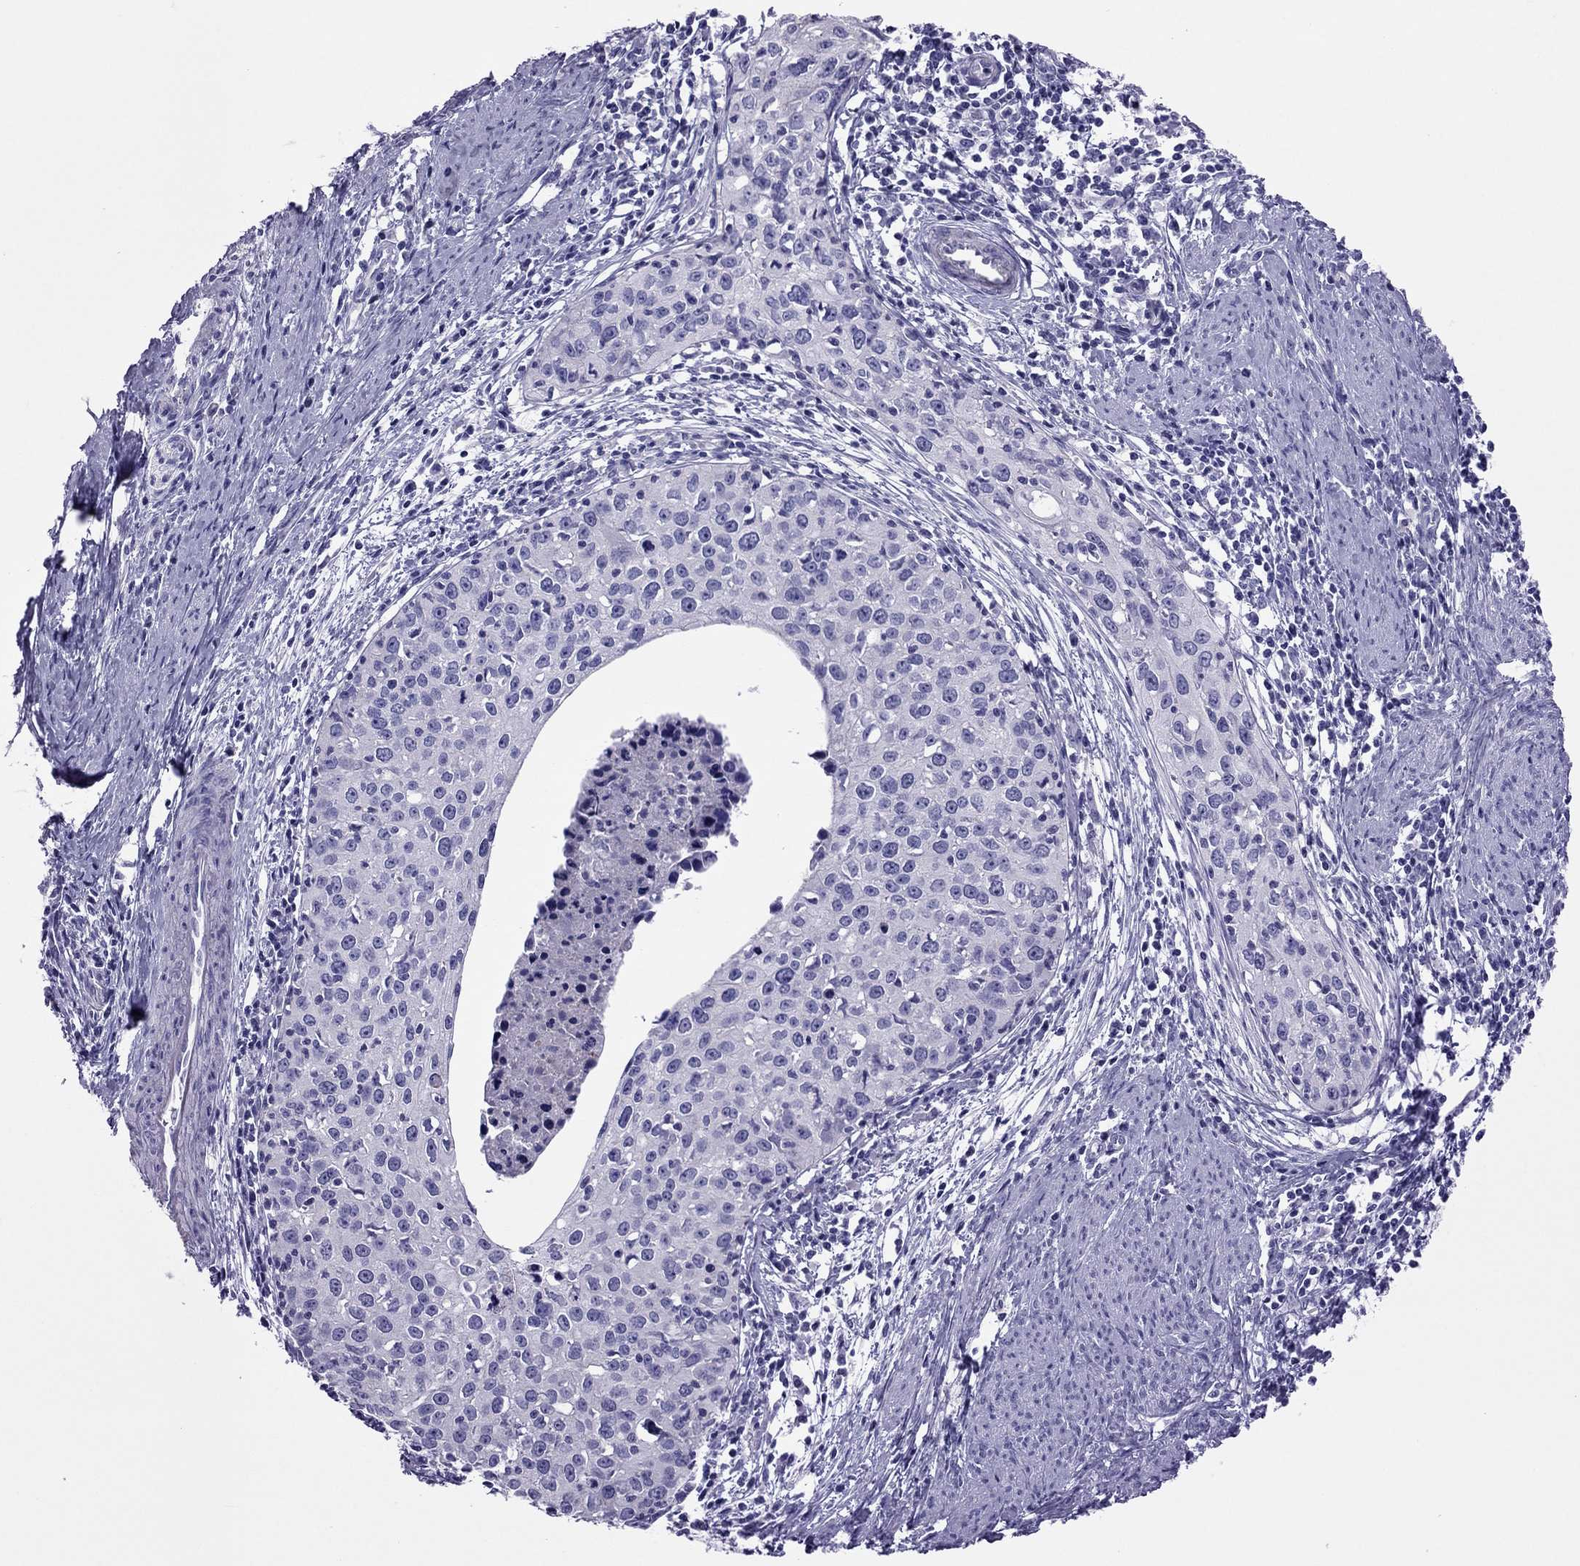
{"staining": {"intensity": "negative", "quantity": "none", "location": "none"}, "tissue": "cervical cancer", "cell_type": "Tumor cells", "image_type": "cancer", "snomed": [{"axis": "morphology", "description": "Squamous cell carcinoma, NOS"}, {"axis": "topography", "description": "Cervix"}], "caption": "Protein analysis of cervical cancer (squamous cell carcinoma) exhibits no significant staining in tumor cells. (IHC, brightfield microscopy, high magnification).", "gene": "MYL11", "patient": {"sex": "female", "age": 40}}